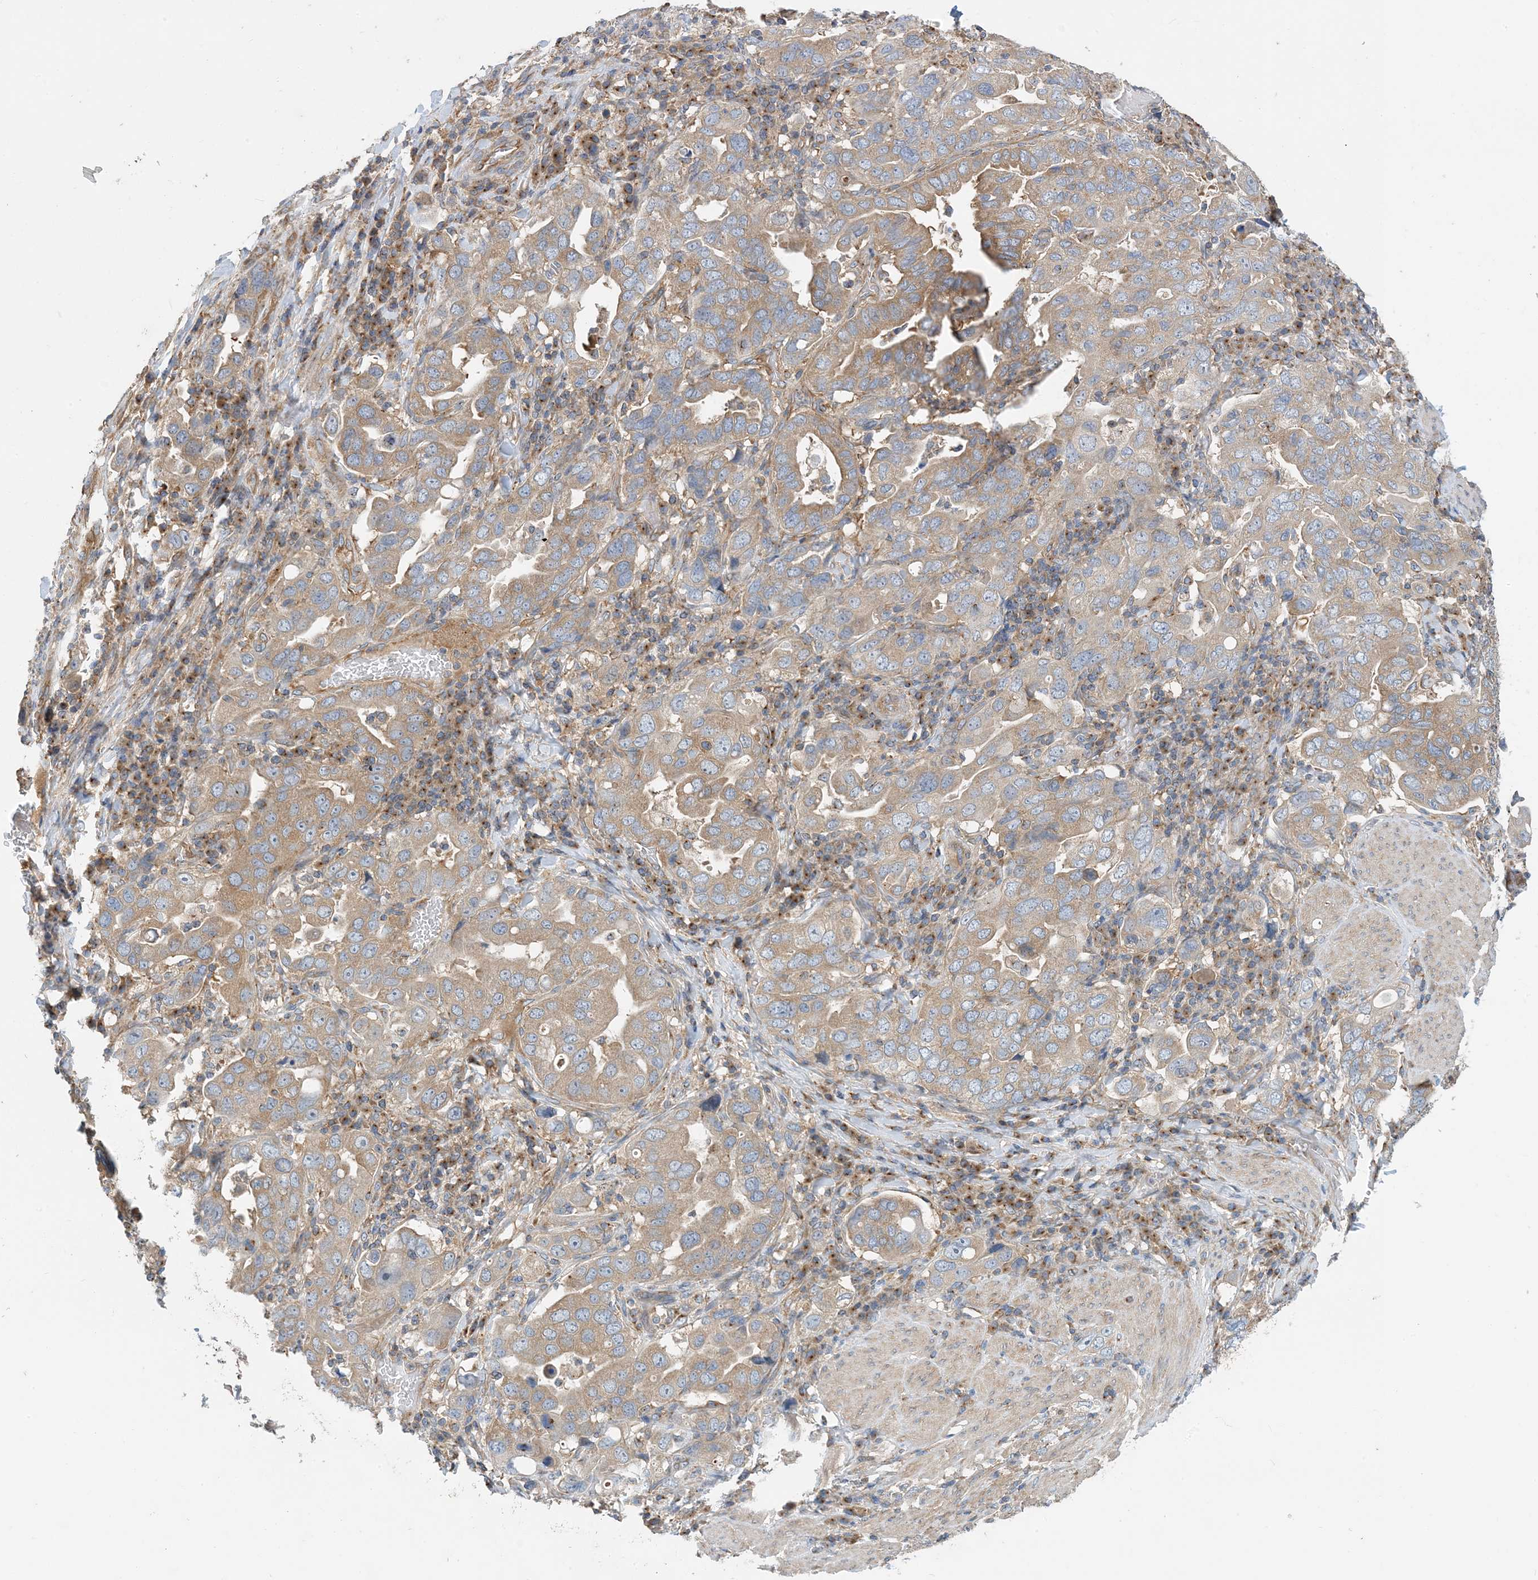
{"staining": {"intensity": "moderate", "quantity": "25%-75%", "location": "cytoplasmic/membranous"}, "tissue": "stomach cancer", "cell_type": "Tumor cells", "image_type": "cancer", "snomed": [{"axis": "morphology", "description": "Adenocarcinoma, NOS"}, {"axis": "topography", "description": "Stomach, upper"}], "caption": "Immunohistochemistry (DAB) staining of human stomach cancer (adenocarcinoma) shows moderate cytoplasmic/membranous protein staining in about 25%-75% of tumor cells.", "gene": "SIDT1", "patient": {"sex": "male", "age": 62}}